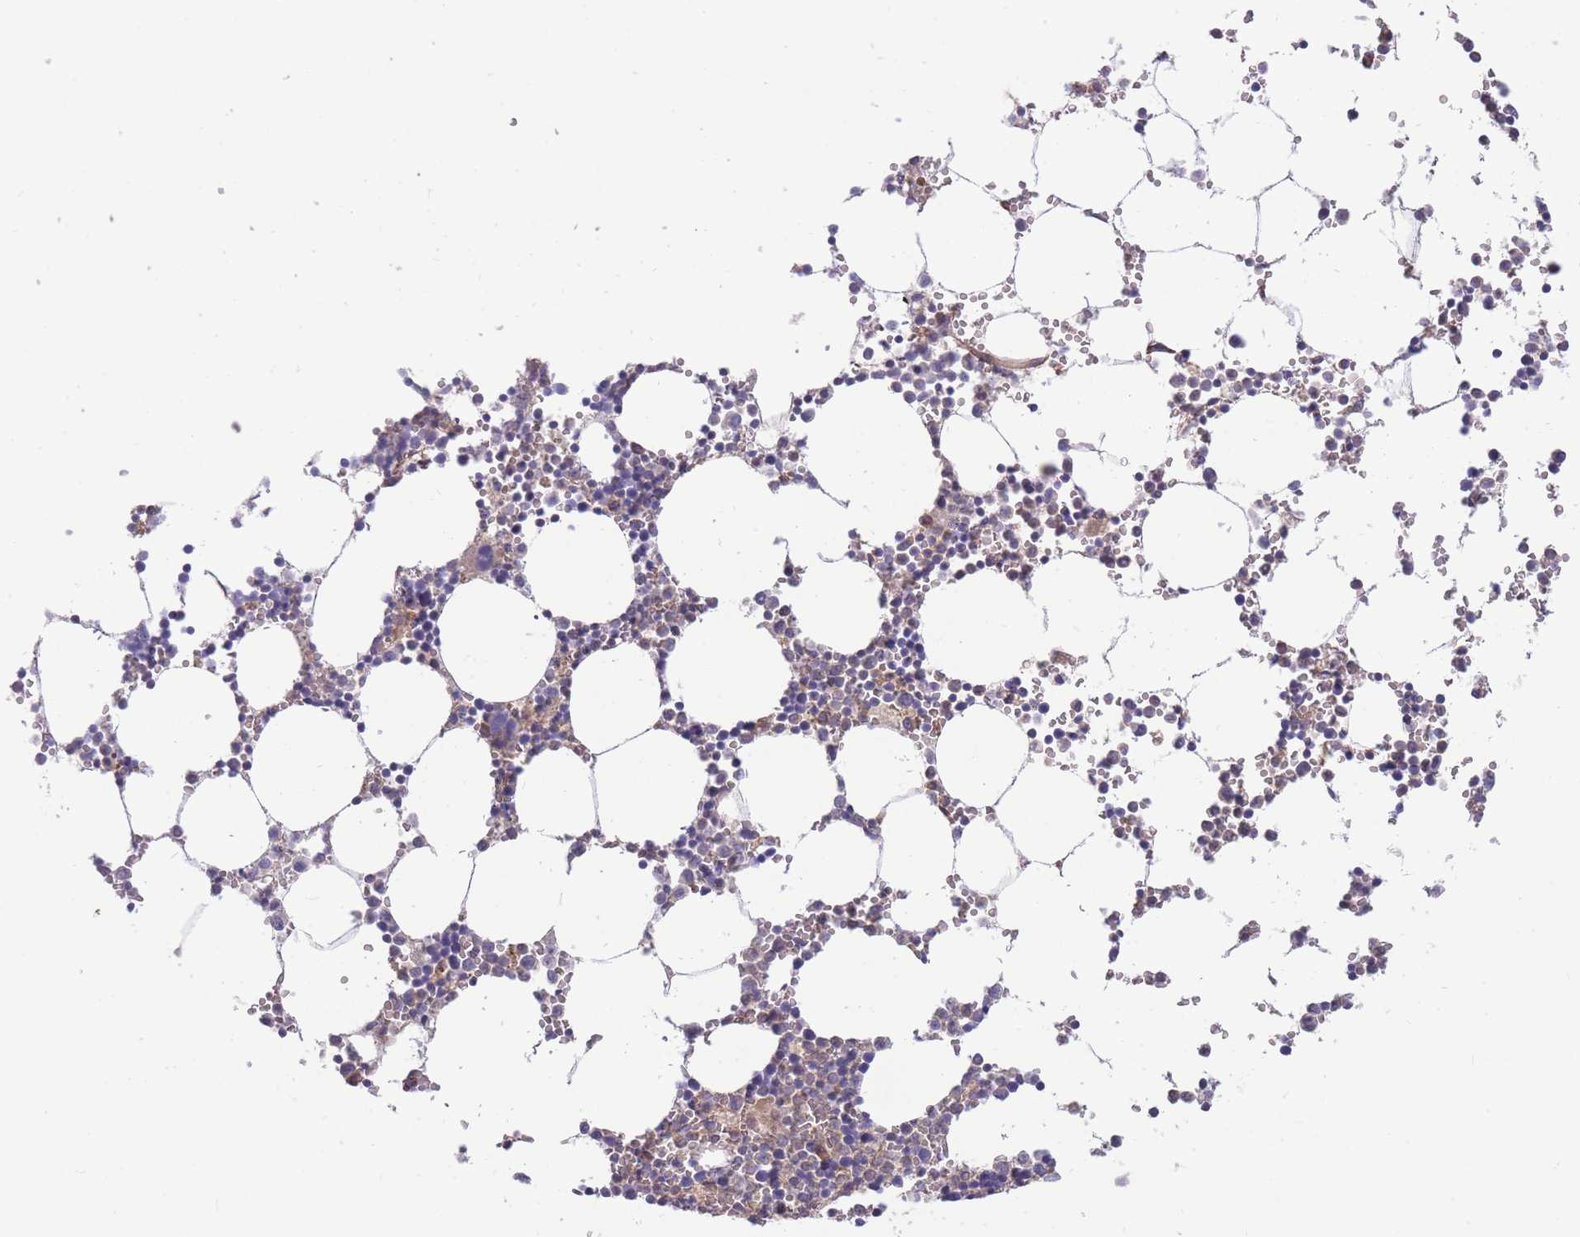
{"staining": {"intensity": "negative", "quantity": "none", "location": "none"}, "tissue": "bone marrow", "cell_type": "Hematopoietic cells", "image_type": "normal", "snomed": [{"axis": "morphology", "description": "Normal tissue, NOS"}, {"axis": "topography", "description": "Bone marrow"}], "caption": "Immunohistochemistry photomicrograph of normal bone marrow: bone marrow stained with DAB (3,3'-diaminobenzidine) shows no significant protein staining in hematopoietic cells.", "gene": "NDUFAF5", "patient": {"sex": "female", "age": 64}}